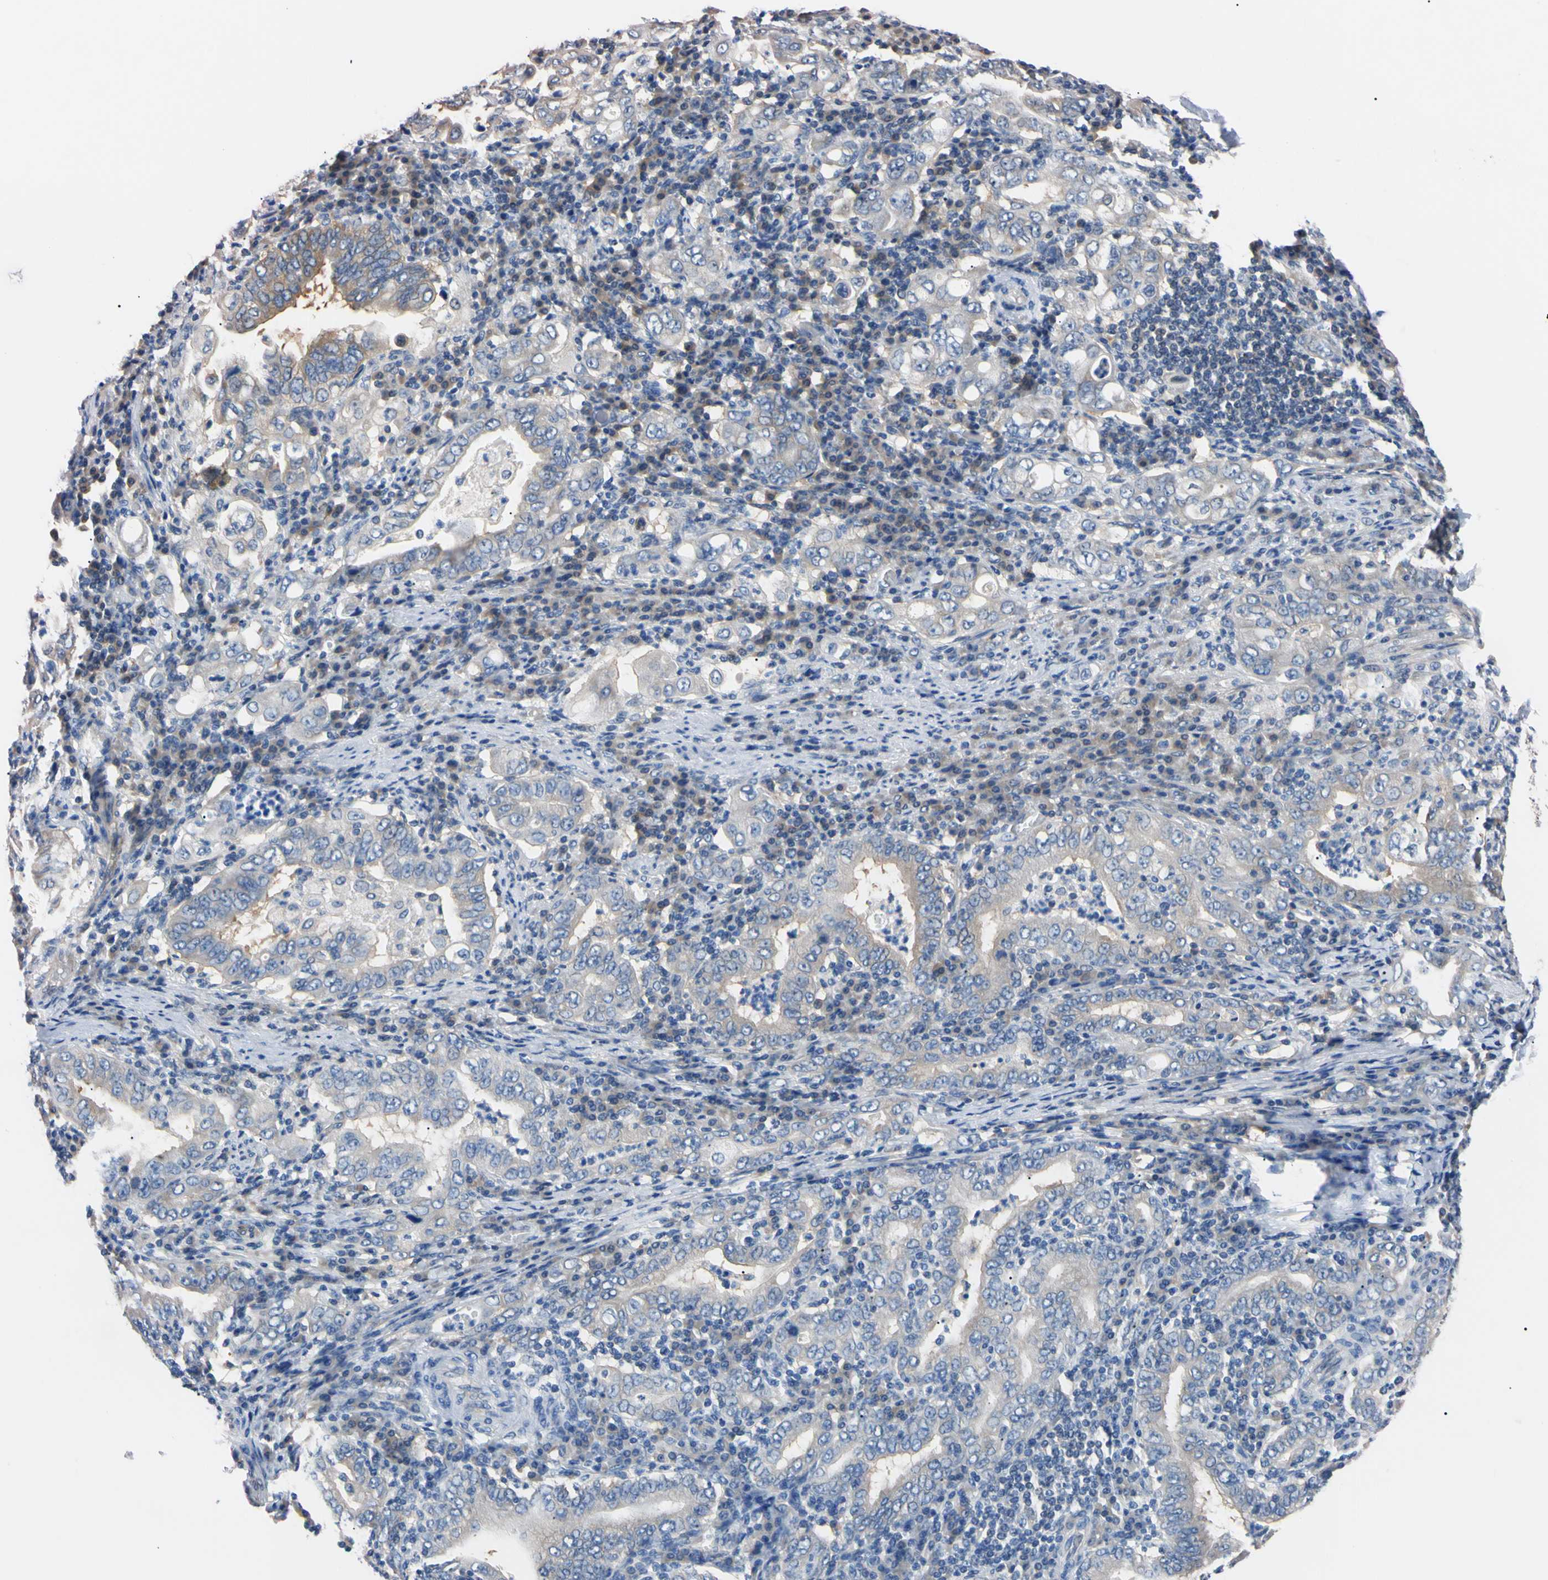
{"staining": {"intensity": "weak", "quantity": "<25%", "location": "cytoplasmic/membranous"}, "tissue": "stomach cancer", "cell_type": "Tumor cells", "image_type": "cancer", "snomed": [{"axis": "morphology", "description": "Normal tissue, NOS"}, {"axis": "morphology", "description": "Adenocarcinoma, NOS"}, {"axis": "topography", "description": "Esophagus"}, {"axis": "topography", "description": "Stomach, upper"}, {"axis": "topography", "description": "Peripheral nerve tissue"}], "caption": "Immunohistochemical staining of stomach adenocarcinoma displays no significant expression in tumor cells.", "gene": "RARS1", "patient": {"sex": "male", "age": 62}}